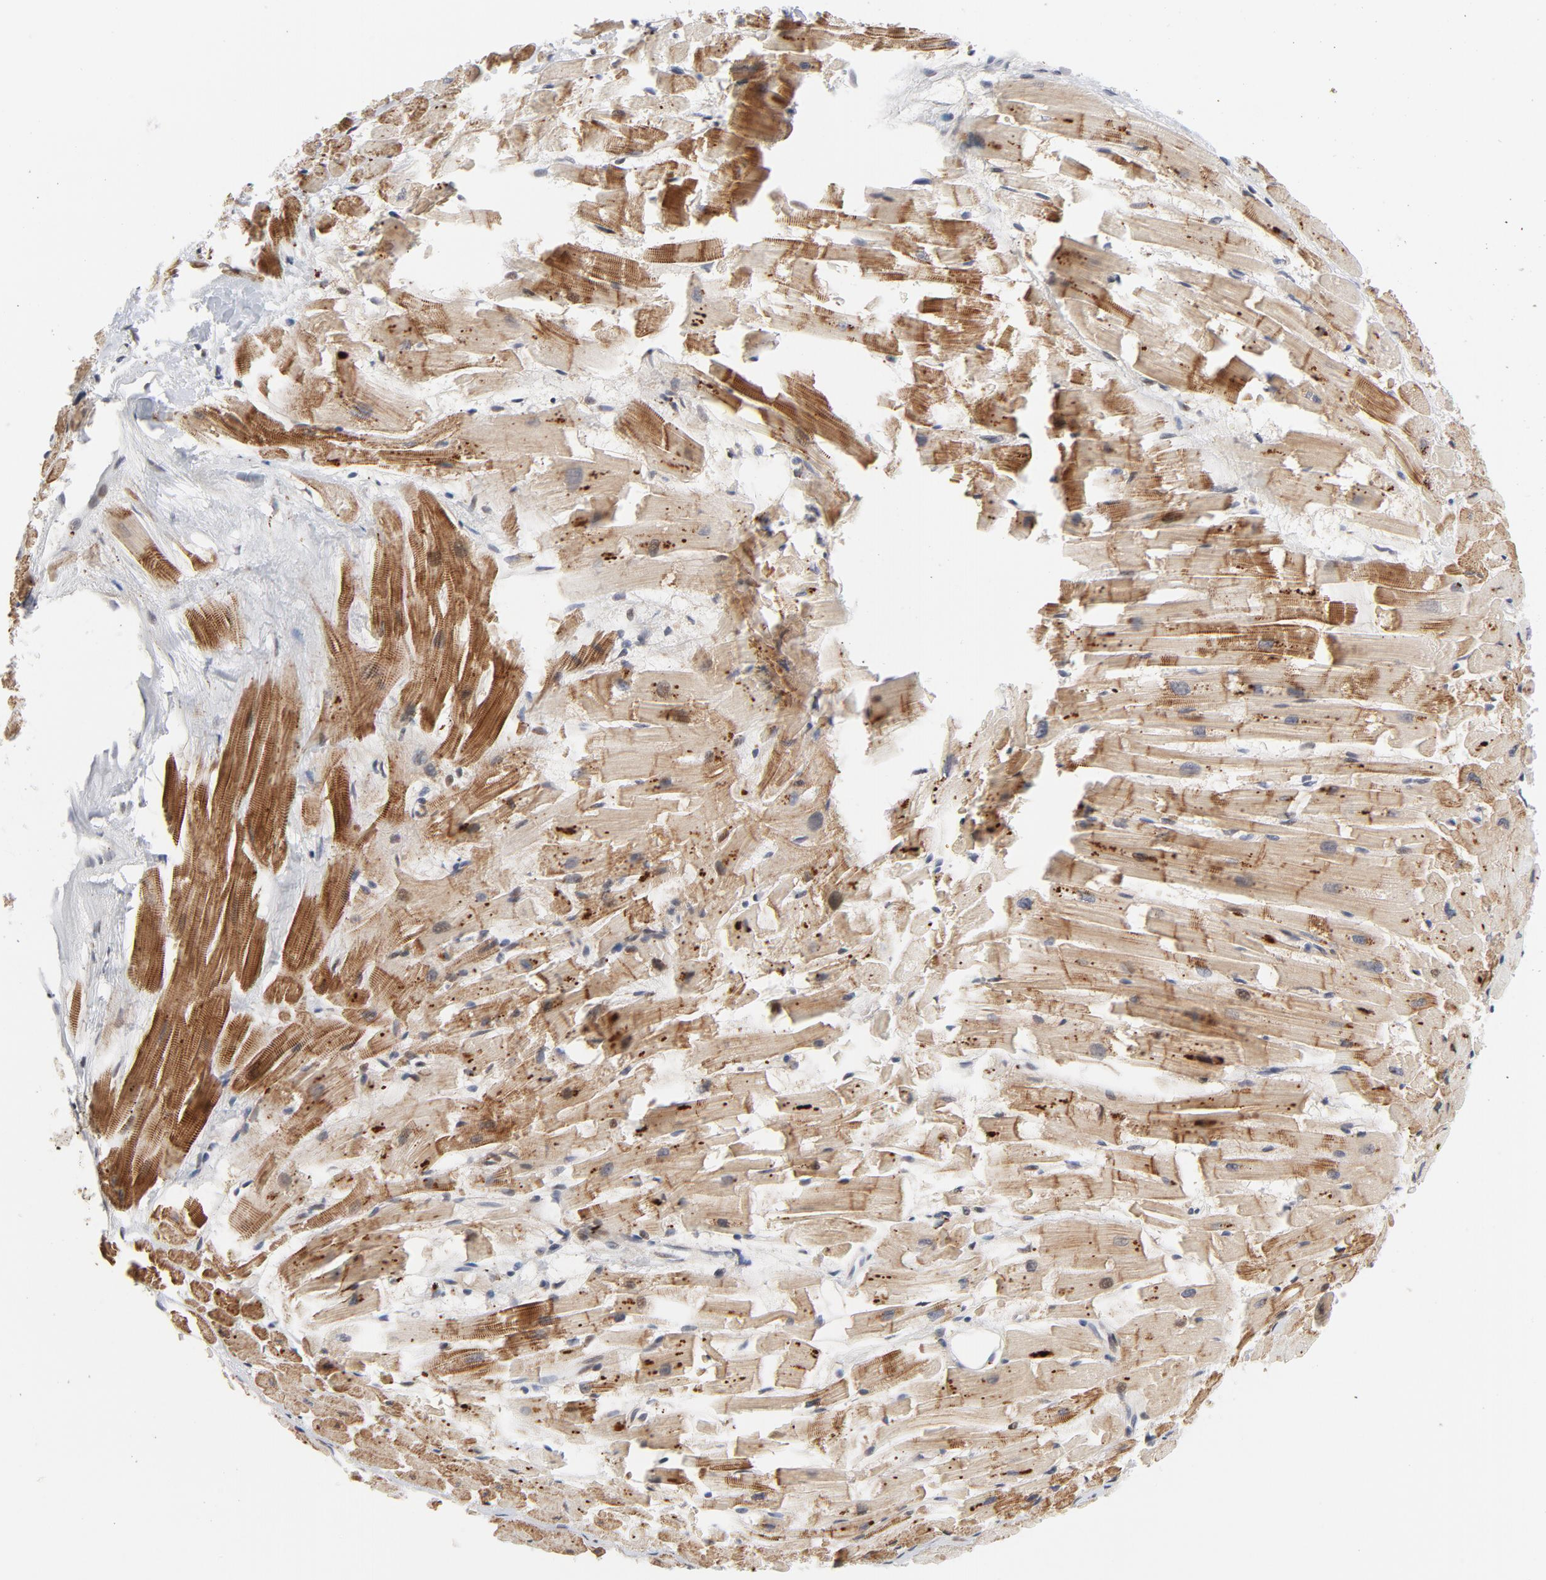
{"staining": {"intensity": "moderate", "quantity": "25%-75%", "location": "cytoplasmic/membranous,nuclear"}, "tissue": "heart muscle", "cell_type": "Cardiomyocytes", "image_type": "normal", "snomed": [{"axis": "morphology", "description": "Normal tissue, NOS"}, {"axis": "topography", "description": "Heart"}], "caption": "High-power microscopy captured an immunohistochemistry (IHC) photomicrograph of normal heart muscle, revealing moderate cytoplasmic/membranous,nuclear expression in about 25%-75% of cardiomyocytes.", "gene": "NFIC", "patient": {"sex": "female", "age": 19}}